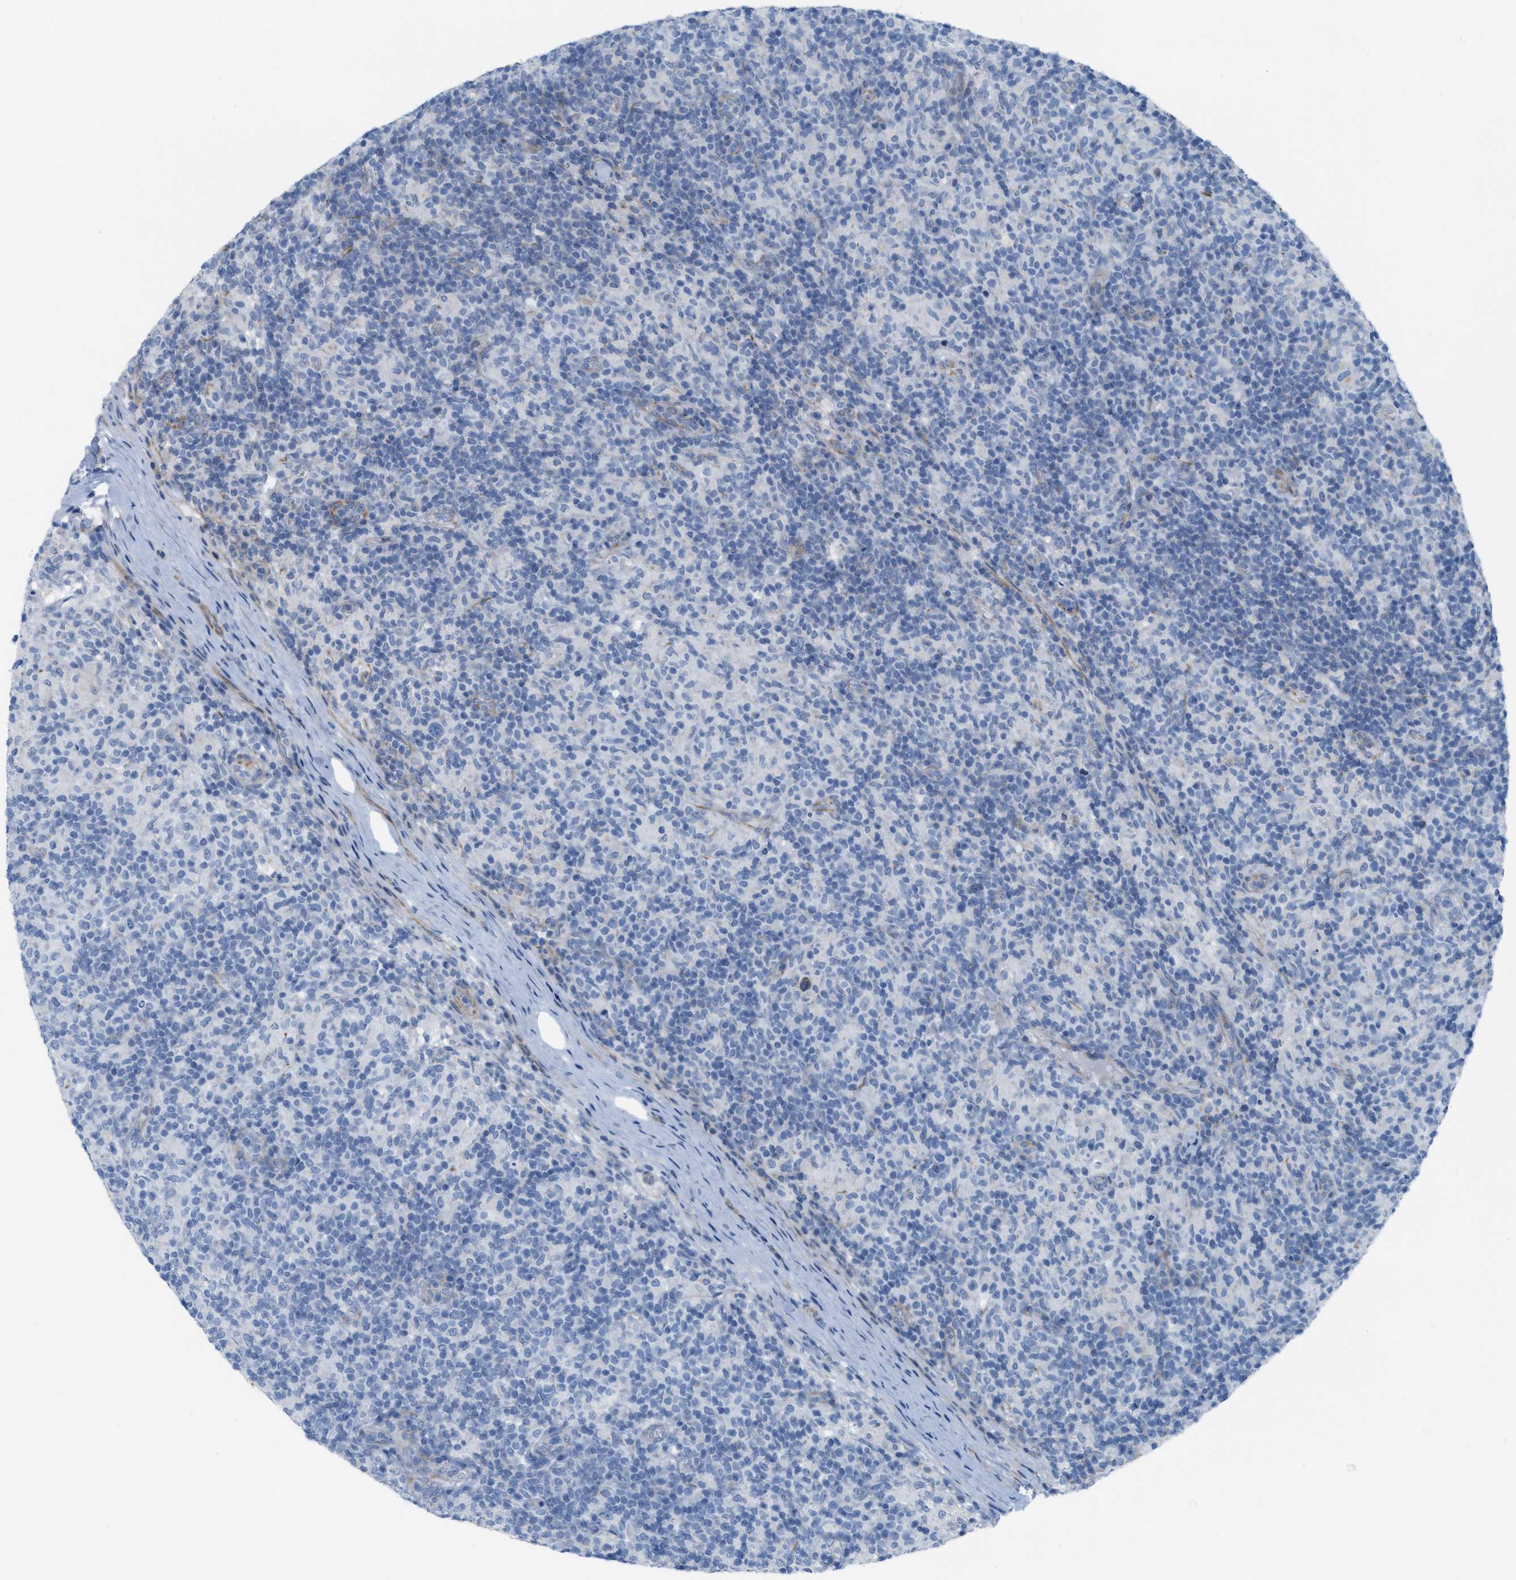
{"staining": {"intensity": "negative", "quantity": "none", "location": "none"}, "tissue": "lymphoma", "cell_type": "Tumor cells", "image_type": "cancer", "snomed": [{"axis": "morphology", "description": "Hodgkin's disease, NOS"}, {"axis": "topography", "description": "Lymph node"}], "caption": "High magnification brightfield microscopy of Hodgkin's disease stained with DAB (3,3'-diaminobenzidine) (brown) and counterstained with hematoxylin (blue): tumor cells show no significant staining. (IHC, brightfield microscopy, high magnification).", "gene": "SLC12A1", "patient": {"sex": "male", "age": 70}}